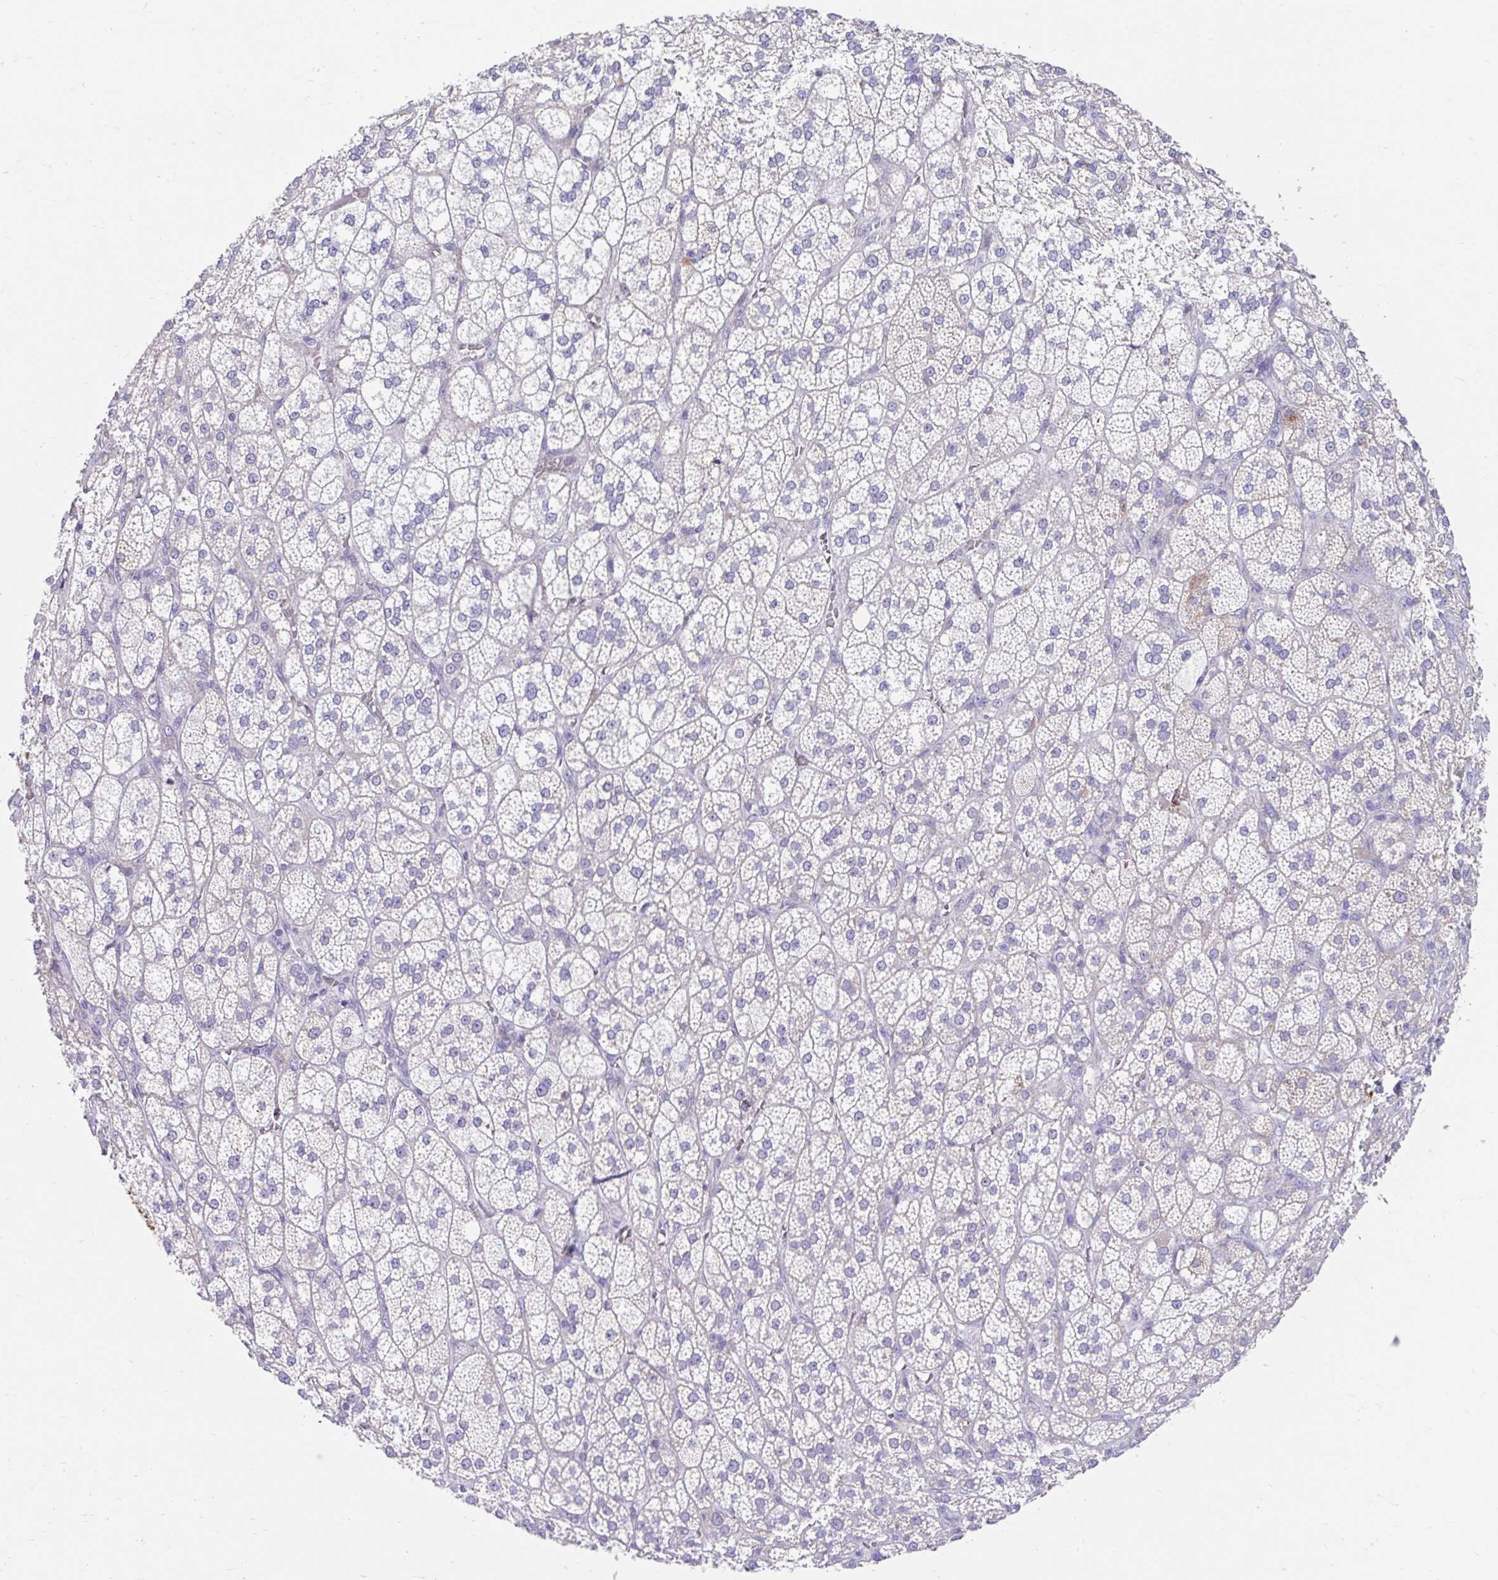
{"staining": {"intensity": "moderate", "quantity": "<25%", "location": "cytoplasmic/membranous"}, "tissue": "adrenal gland", "cell_type": "Glandular cells", "image_type": "normal", "snomed": [{"axis": "morphology", "description": "Normal tissue, NOS"}, {"axis": "topography", "description": "Adrenal gland"}], "caption": "This is a histology image of IHC staining of unremarkable adrenal gland, which shows moderate expression in the cytoplasmic/membranous of glandular cells.", "gene": "ZNF33A", "patient": {"sex": "female", "age": 60}}